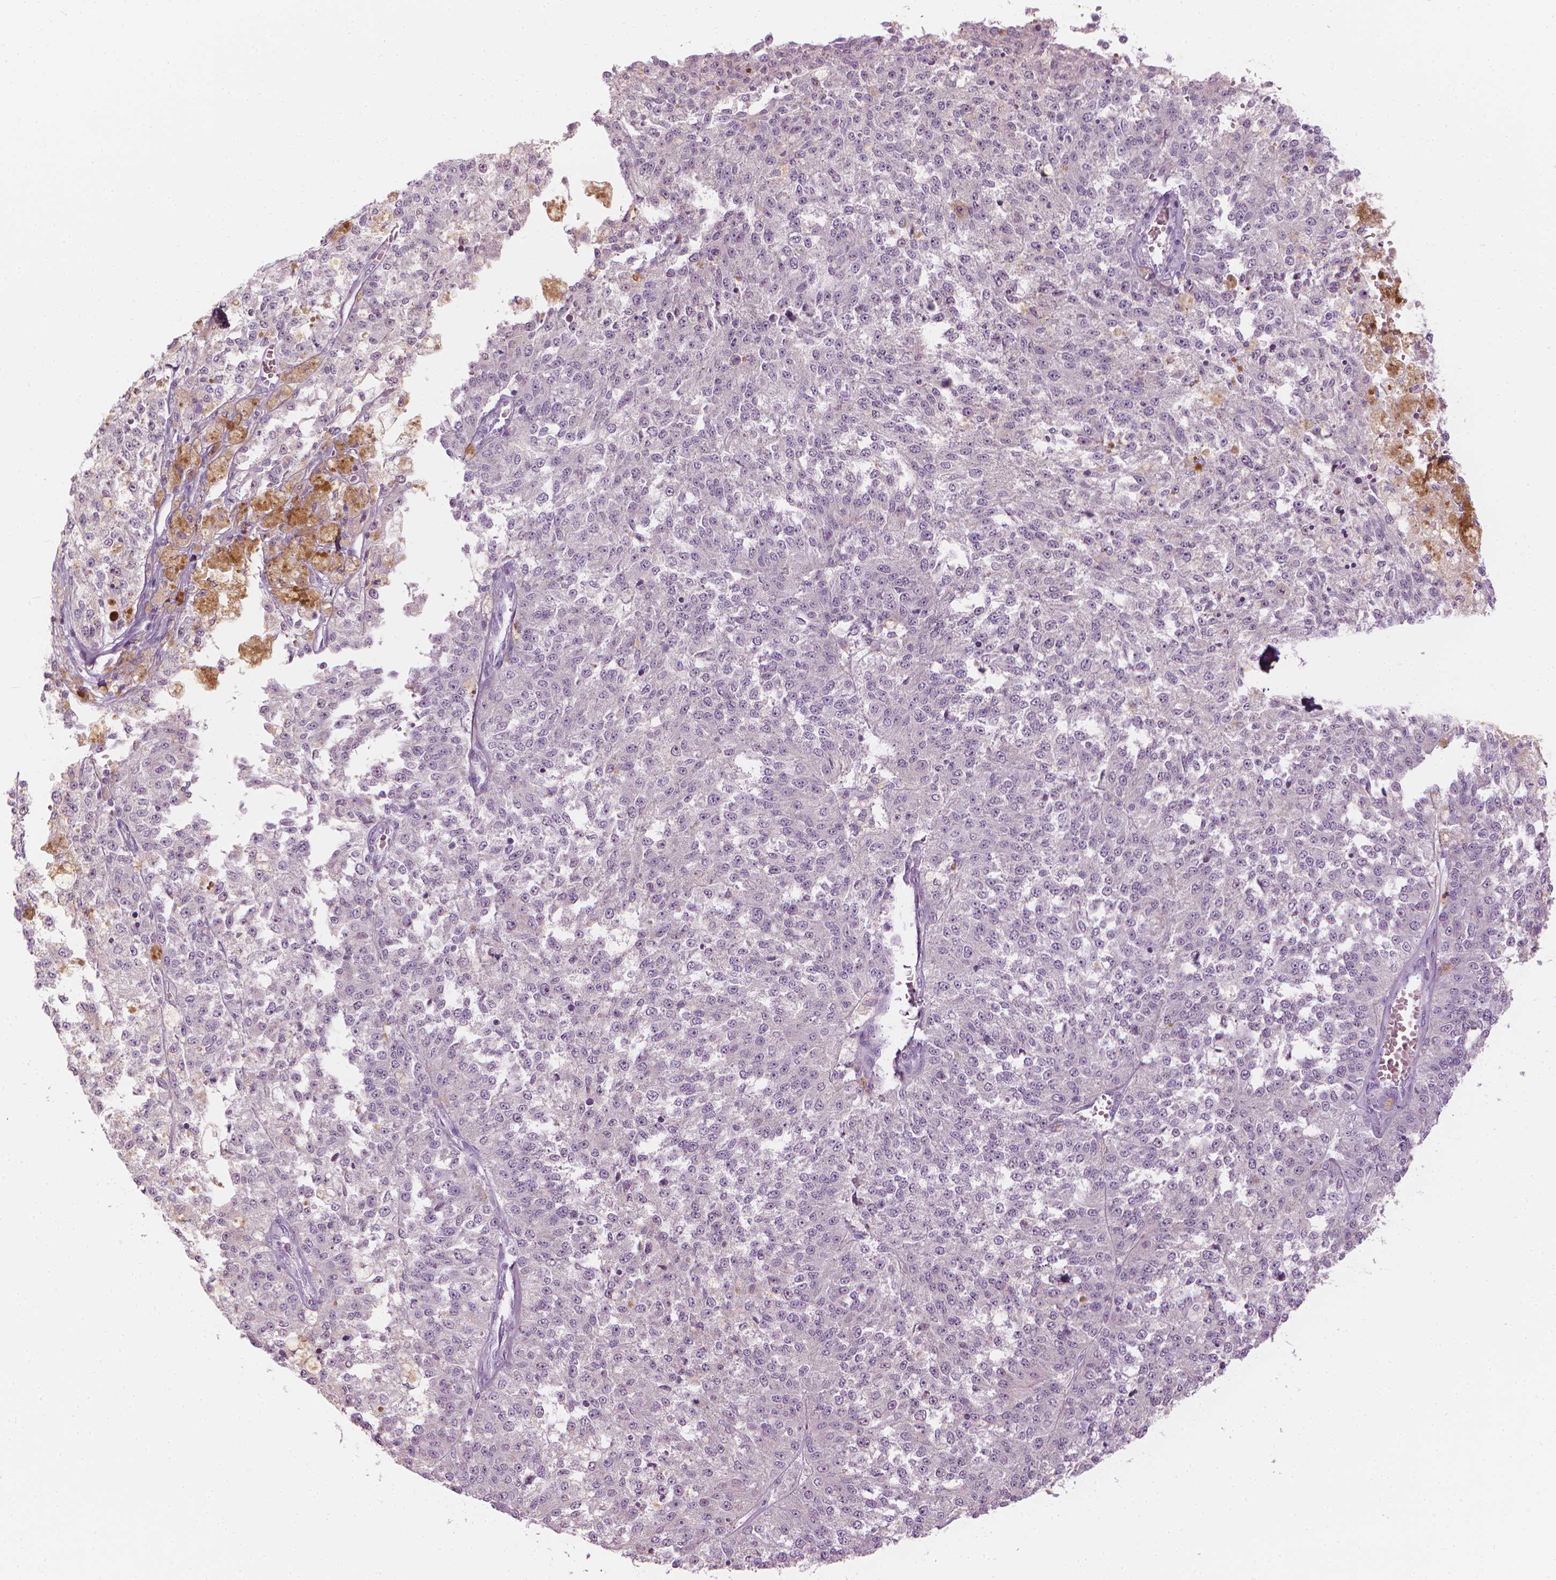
{"staining": {"intensity": "negative", "quantity": "none", "location": "none"}, "tissue": "melanoma", "cell_type": "Tumor cells", "image_type": "cancer", "snomed": [{"axis": "morphology", "description": "Malignant melanoma, Metastatic site"}, {"axis": "topography", "description": "Lymph node"}], "caption": "High power microscopy photomicrograph of an immunohistochemistry histopathology image of malignant melanoma (metastatic site), revealing no significant staining in tumor cells.", "gene": "SHMT1", "patient": {"sex": "female", "age": 64}}